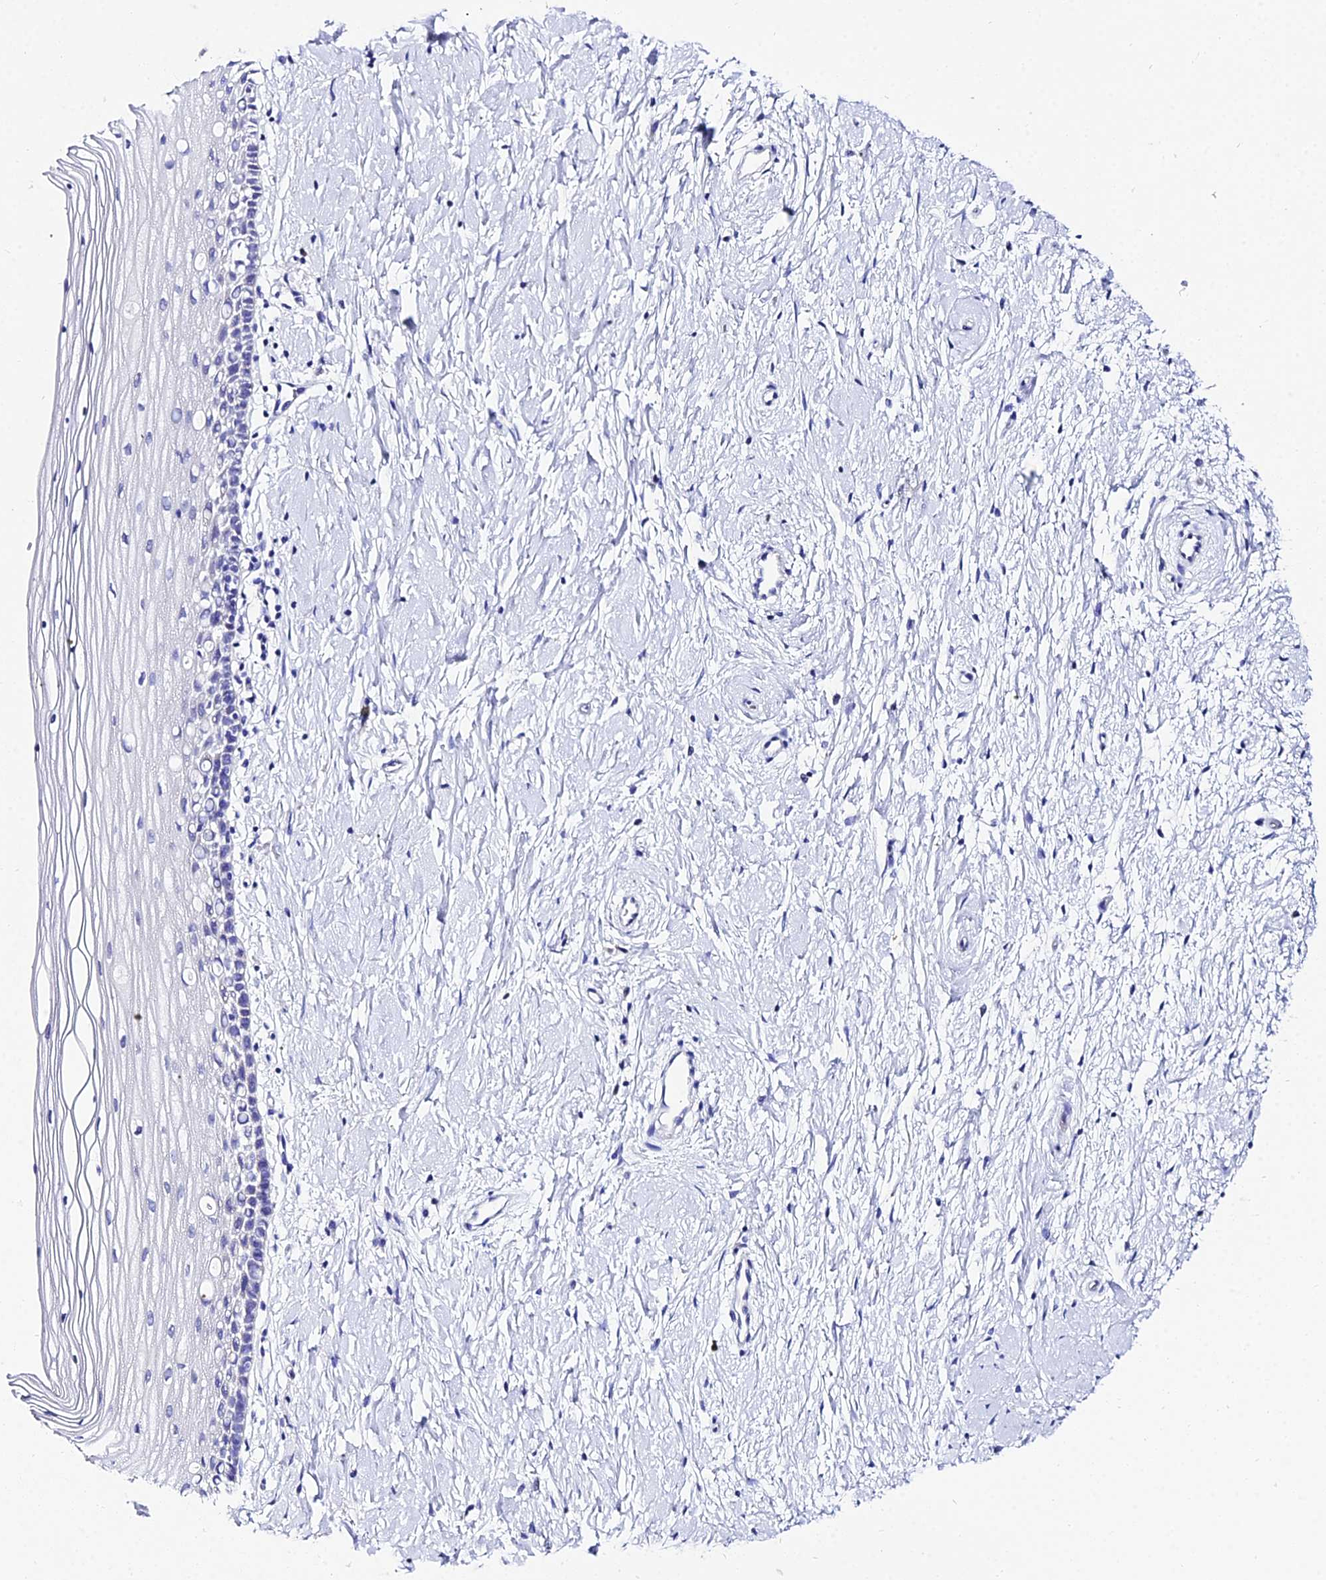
{"staining": {"intensity": "negative", "quantity": "none", "location": "none"}, "tissue": "cervix", "cell_type": "Squamous epithelial cells", "image_type": "normal", "snomed": [{"axis": "morphology", "description": "Normal tissue, NOS"}, {"axis": "topography", "description": "Cervix"}], "caption": "This histopathology image is of unremarkable cervix stained with immunohistochemistry to label a protein in brown with the nuclei are counter-stained blue. There is no positivity in squamous epithelial cells. The staining is performed using DAB brown chromogen with nuclei counter-stained in using hematoxylin.", "gene": "CEP41", "patient": {"sex": "female", "age": 39}}